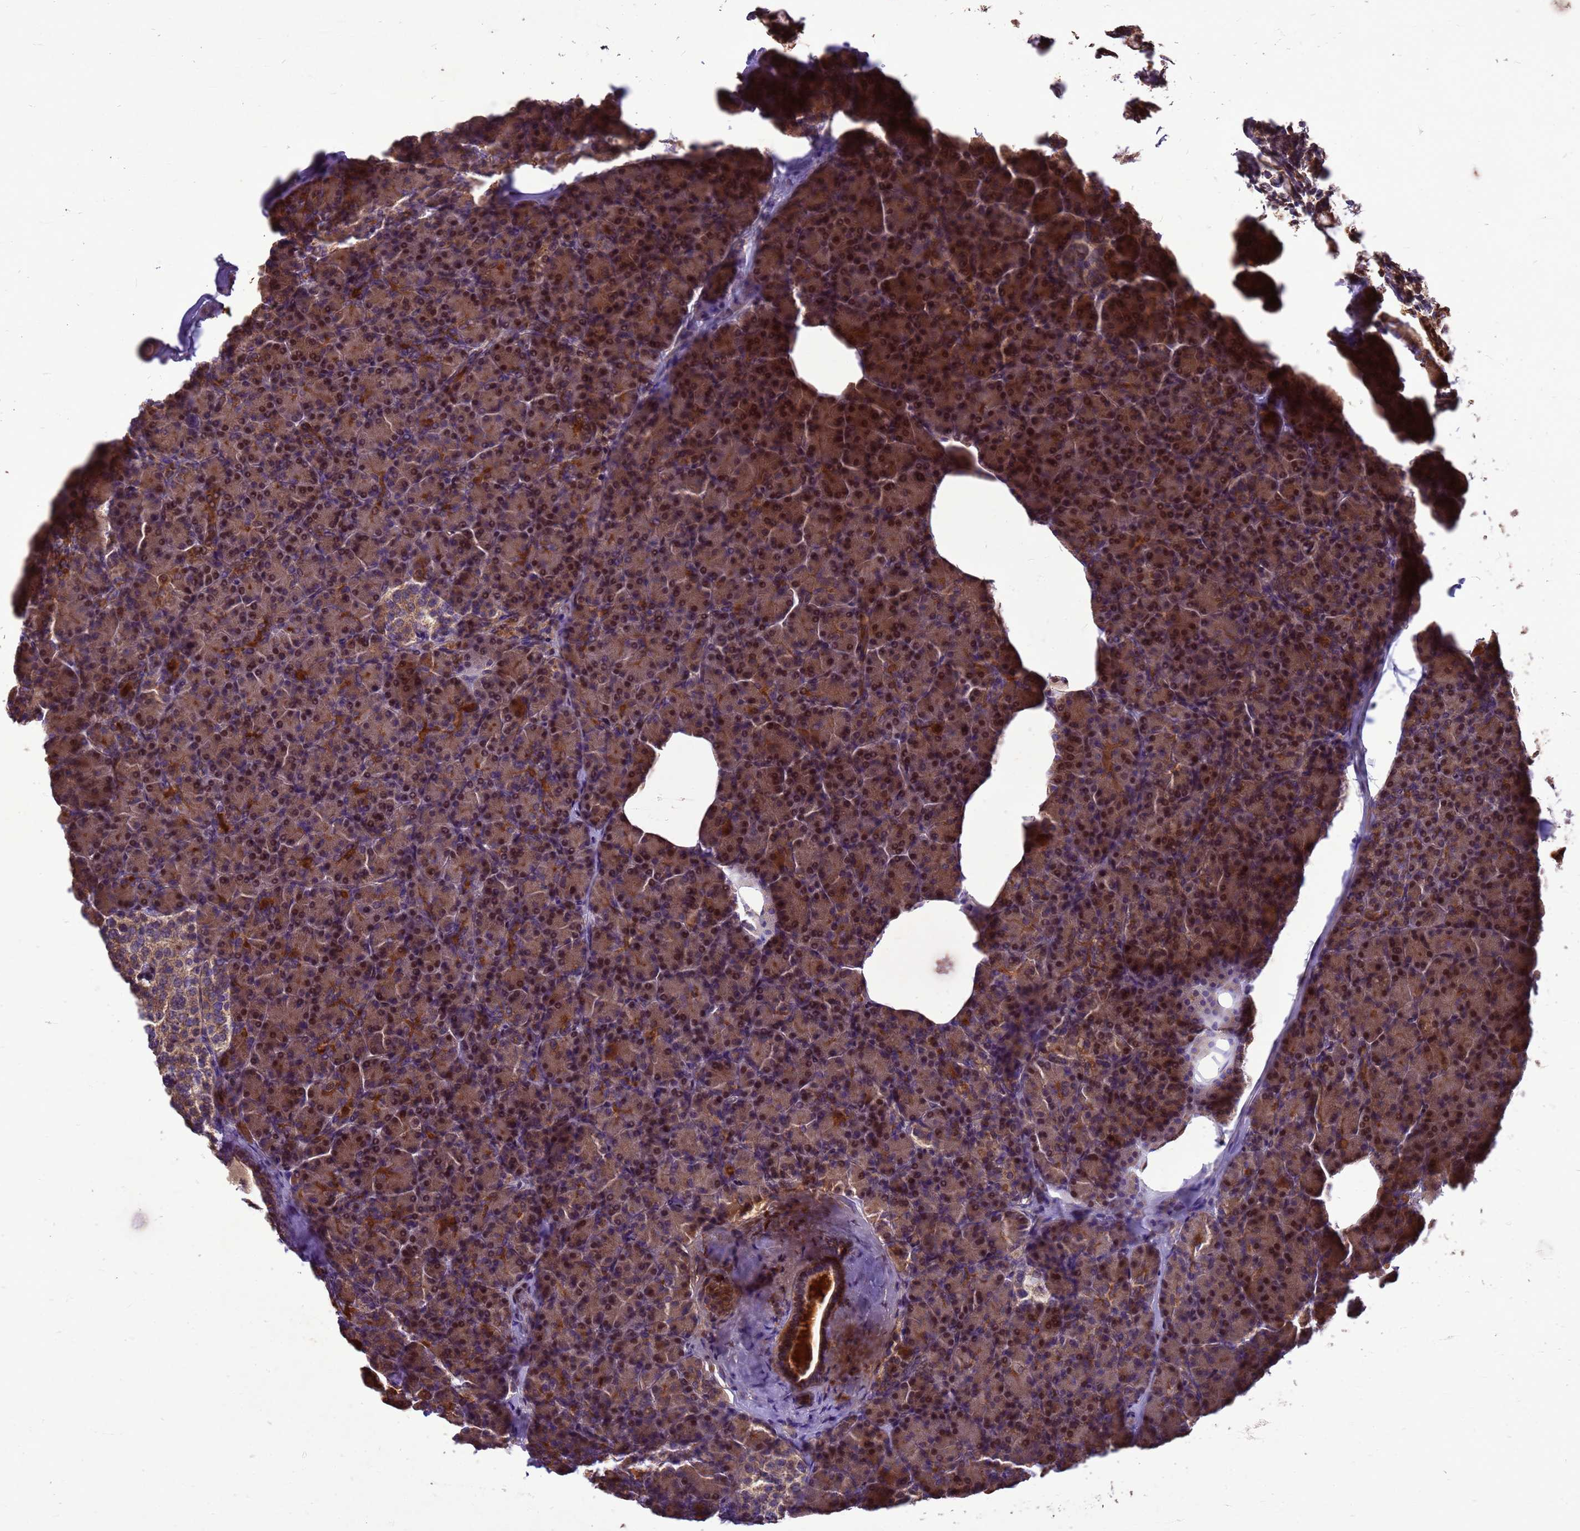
{"staining": {"intensity": "moderate", "quantity": ">75%", "location": "cytoplasmic/membranous"}, "tissue": "pancreas", "cell_type": "Exocrine glandular cells", "image_type": "normal", "snomed": [{"axis": "morphology", "description": "Normal tissue, NOS"}, {"axis": "topography", "description": "Pancreas"}], "caption": "Moderate cytoplasmic/membranous staining is appreciated in approximately >75% of exocrine glandular cells in normal pancreas.", "gene": "RSPRY1", "patient": {"sex": "female", "age": 43}}